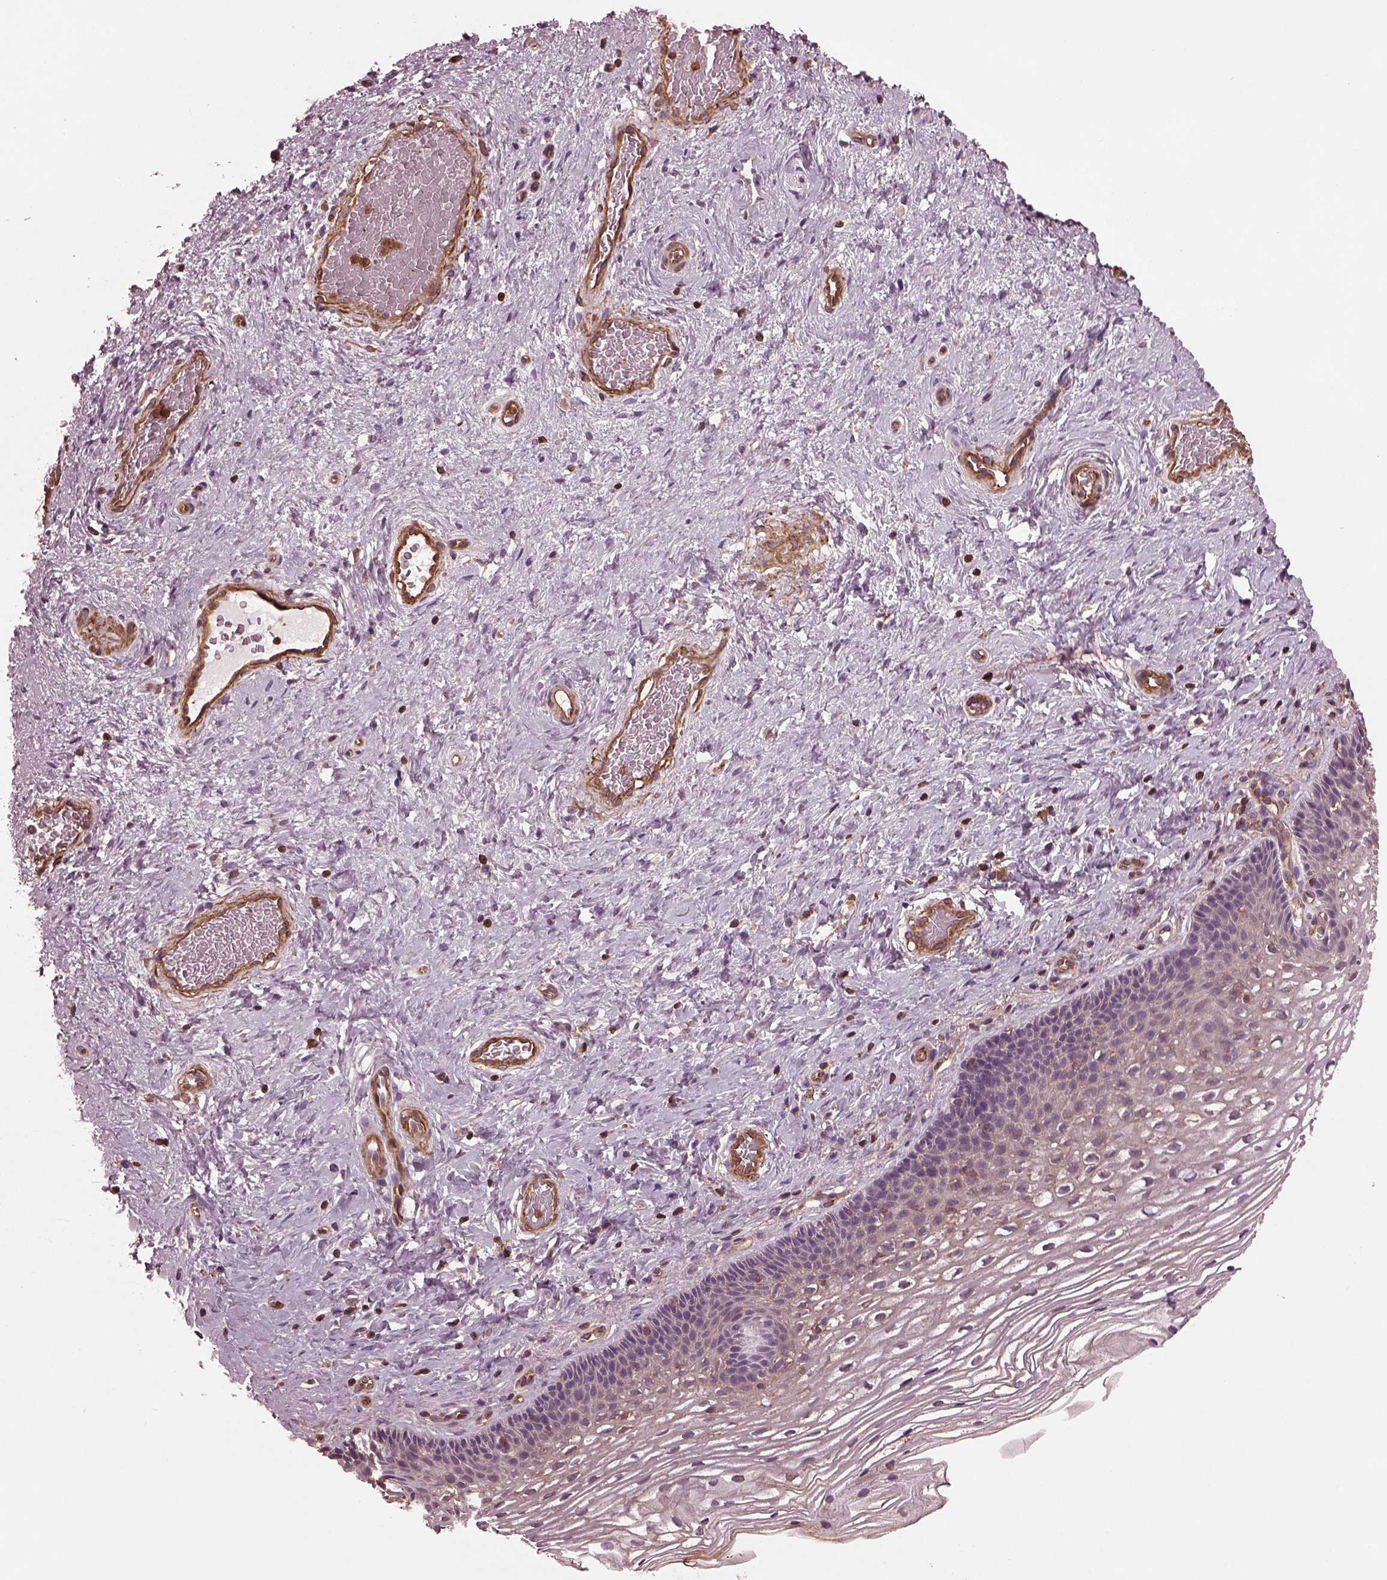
{"staining": {"intensity": "negative", "quantity": "none", "location": "none"}, "tissue": "cervix", "cell_type": "Glandular cells", "image_type": "normal", "snomed": [{"axis": "morphology", "description": "Normal tissue, NOS"}, {"axis": "topography", "description": "Cervix"}], "caption": "This is an immunohistochemistry (IHC) photomicrograph of benign cervix. There is no staining in glandular cells.", "gene": "MYL1", "patient": {"sex": "female", "age": 34}}